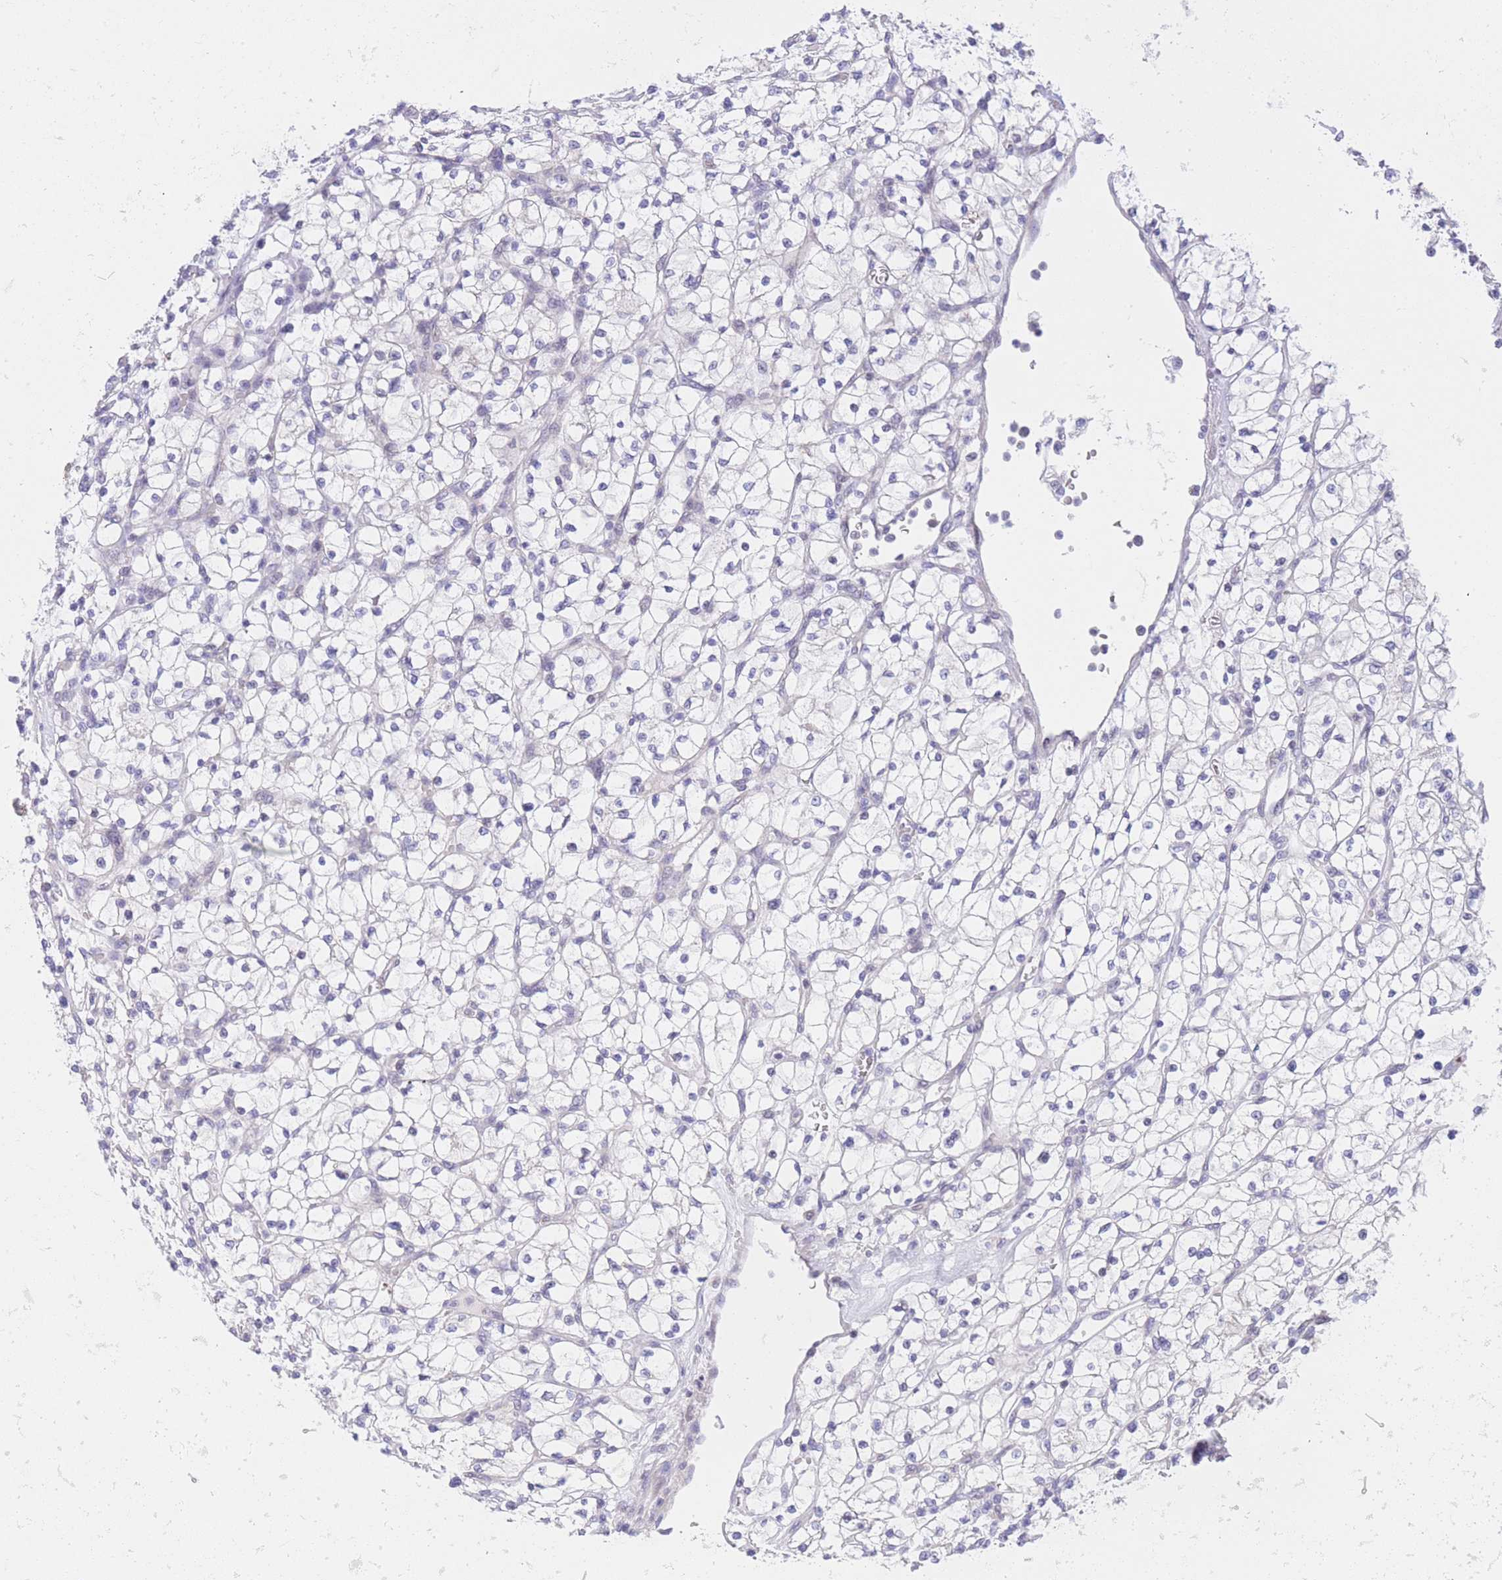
{"staining": {"intensity": "negative", "quantity": "none", "location": "none"}, "tissue": "renal cancer", "cell_type": "Tumor cells", "image_type": "cancer", "snomed": [{"axis": "morphology", "description": "Adenocarcinoma, NOS"}, {"axis": "topography", "description": "Kidney"}], "caption": "IHC of renal cancer demonstrates no staining in tumor cells.", "gene": "RPL39L", "patient": {"sex": "female", "age": 64}}